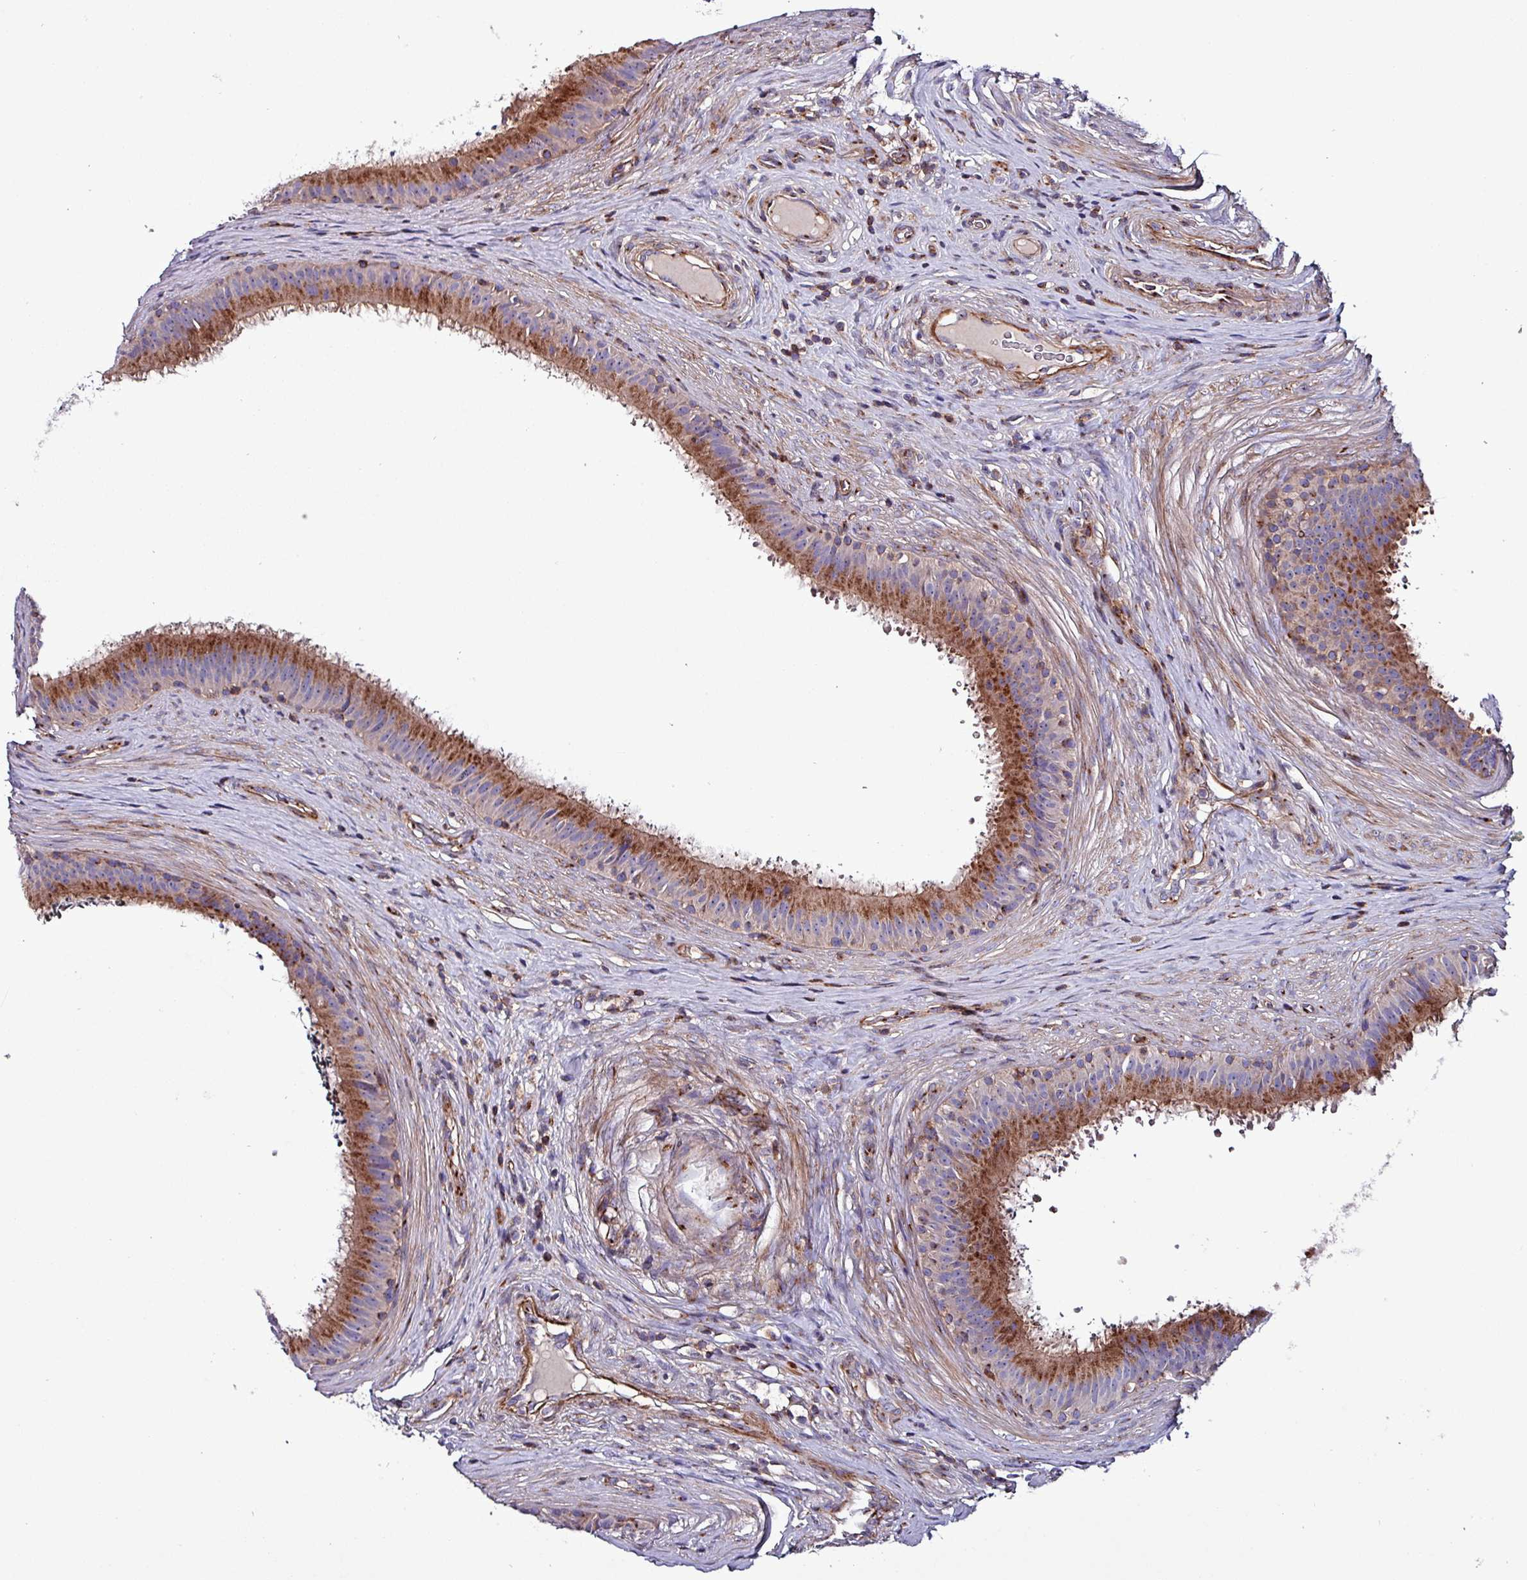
{"staining": {"intensity": "moderate", "quantity": ">75%", "location": "cytoplasmic/membranous"}, "tissue": "epididymis", "cell_type": "Glandular cells", "image_type": "normal", "snomed": [{"axis": "morphology", "description": "Normal tissue, NOS"}, {"axis": "topography", "description": "Testis"}, {"axis": "topography", "description": "Epididymis"}], "caption": "Epididymis stained for a protein exhibits moderate cytoplasmic/membranous positivity in glandular cells. (DAB (3,3'-diaminobenzidine) IHC with brightfield microscopy, high magnification).", "gene": "VAMP4", "patient": {"sex": "male", "age": 41}}